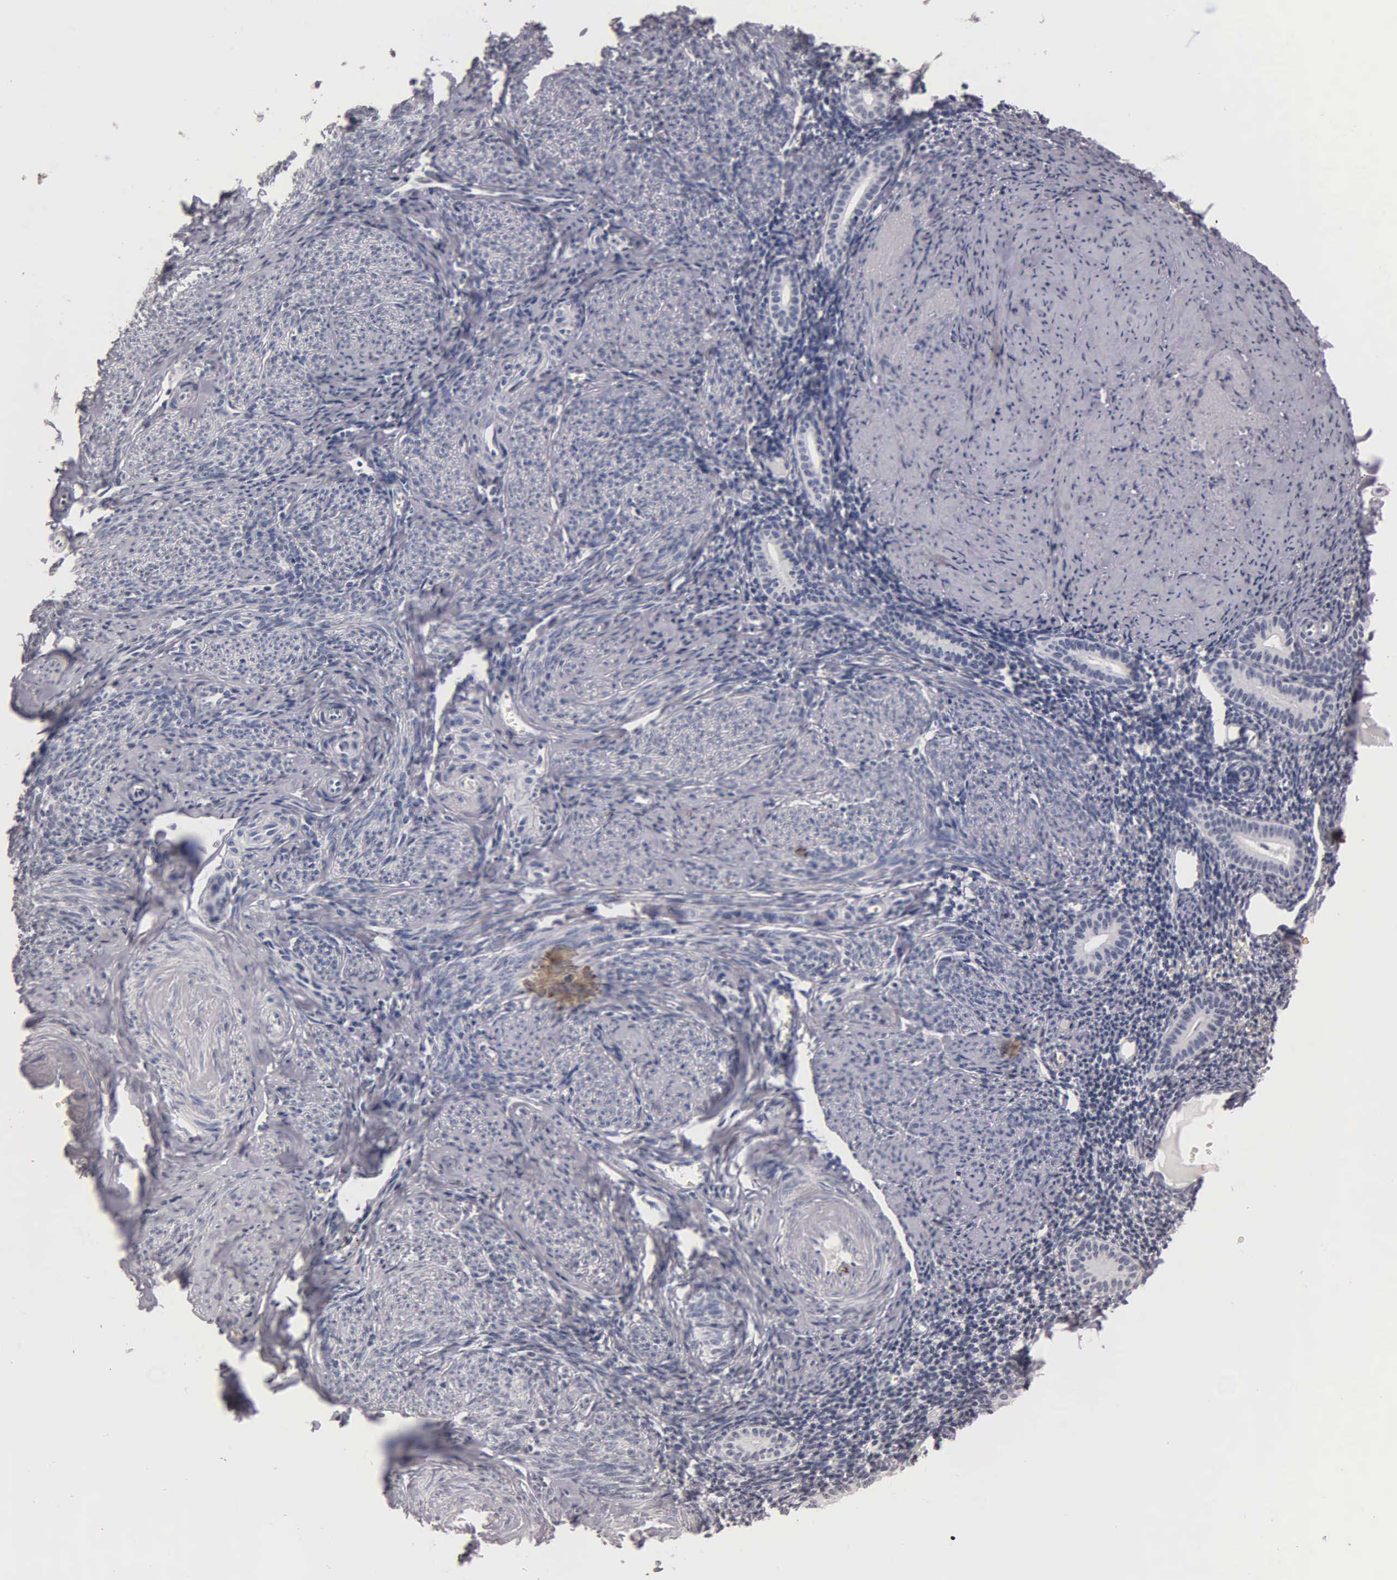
{"staining": {"intensity": "negative", "quantity": "none", "location": "none"}, "tissue": "endometrium", "cell_type": "Cells in endometrial stroma", "image_type": "normal", "snomed": [{"axis": "morphology", "description": "Normal tissue, NOS"}, {"axis": "morphology", "description": "Neoplasm, benign, NOS"}, {"axis": "topography", "description": "Uterus"}], "caption": "Immunohistochemical staining of unremarkable human endometrium reveals no significant expression in cells in endometrial stroma.", "gene": "SST", "patient": {"sex": "female", "age": 55}}